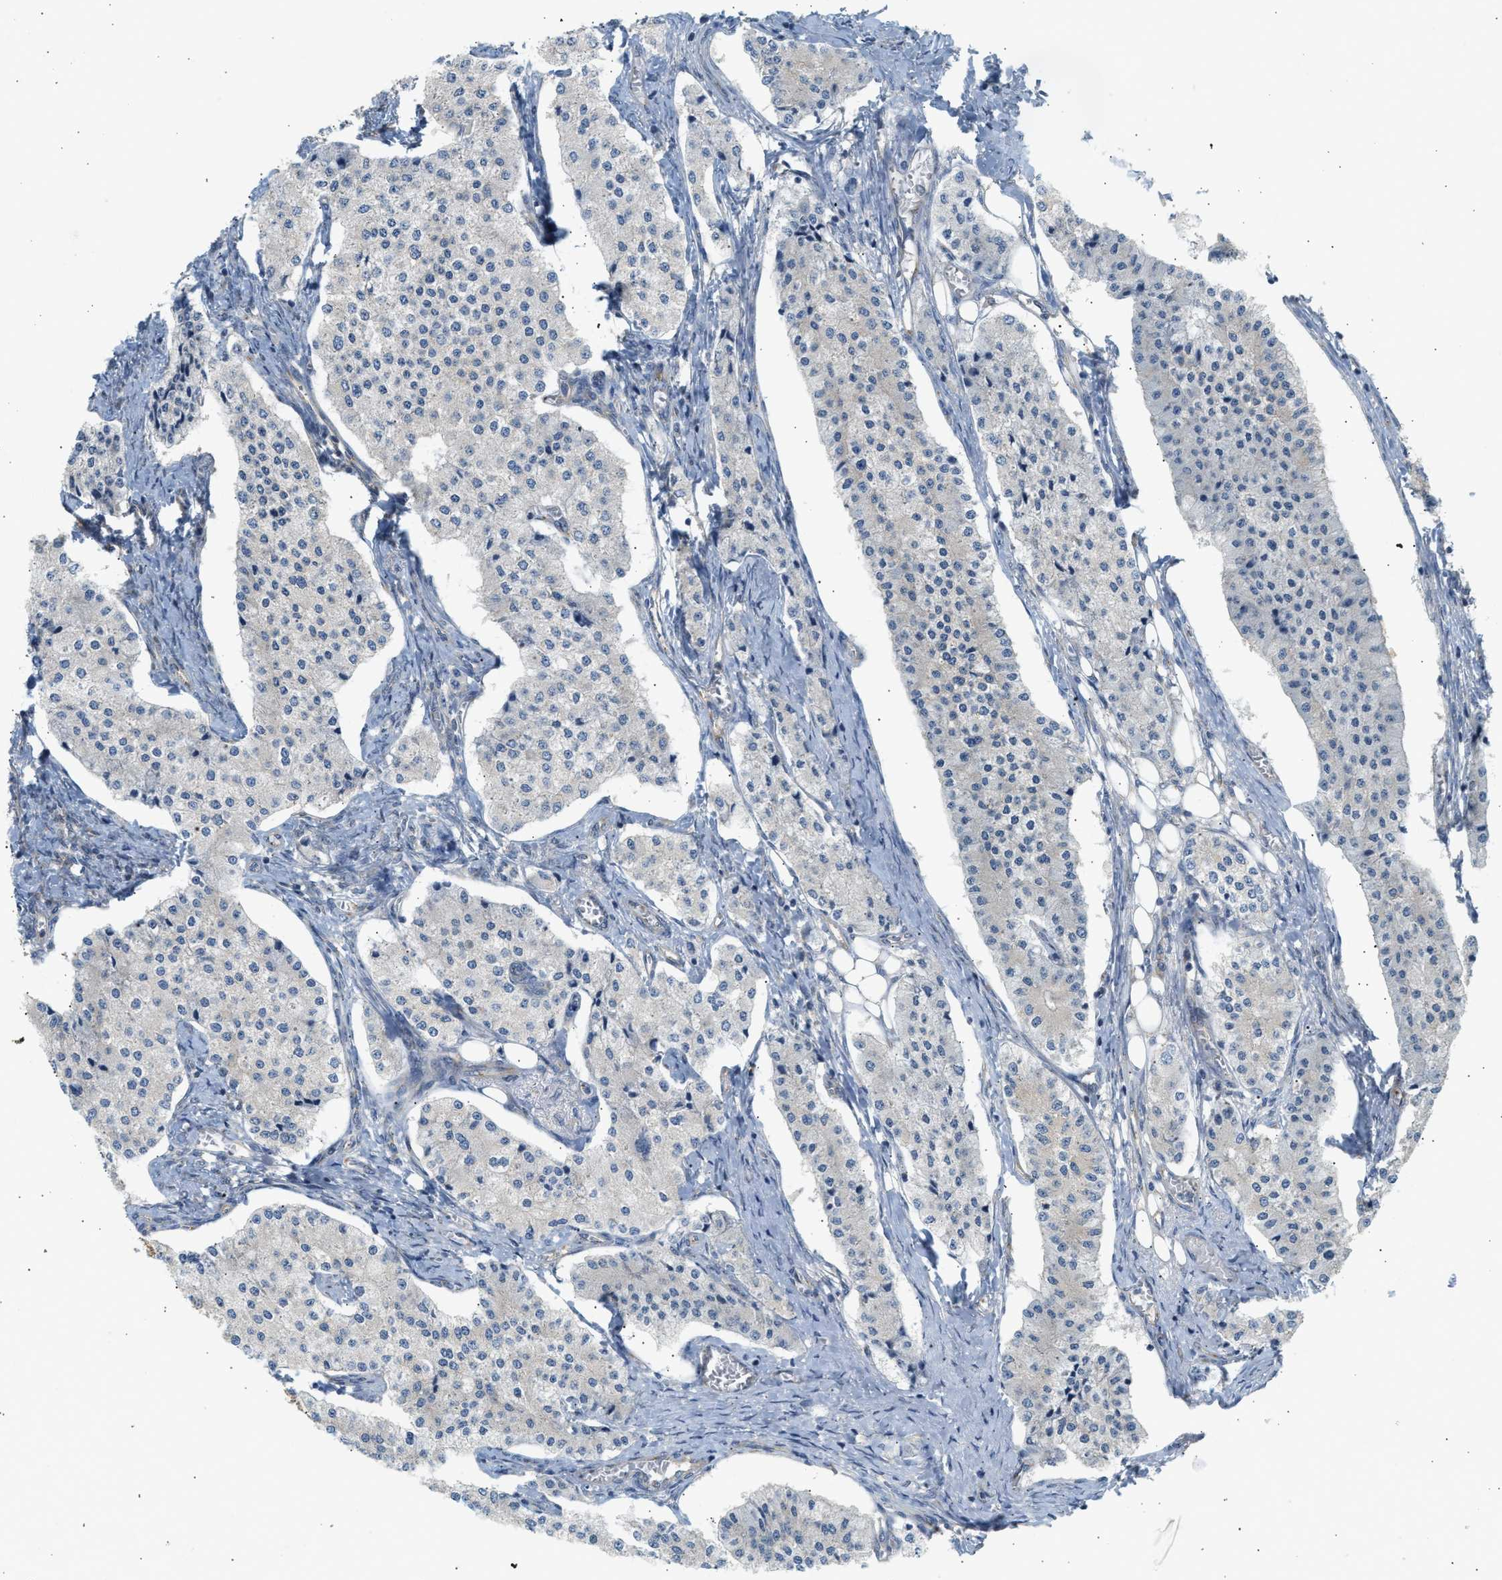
{"staining": {"intensity": "negative", "quantity": "none", "location": "none"}, "tissue": "carcinoid", "cell_type": "Tumor cells", "image_type": "cancer", "snomed": [{"axis": "morphology", "description": "Carcinoid, malignant, NOS"}, {"axis": "topography", "description": "Colon"}], "caption": "There is no significant expression in tumor cells of carcinoid.", "gene": "PAFAH1B1", "patient": {"sex": "female", "age": 52}}